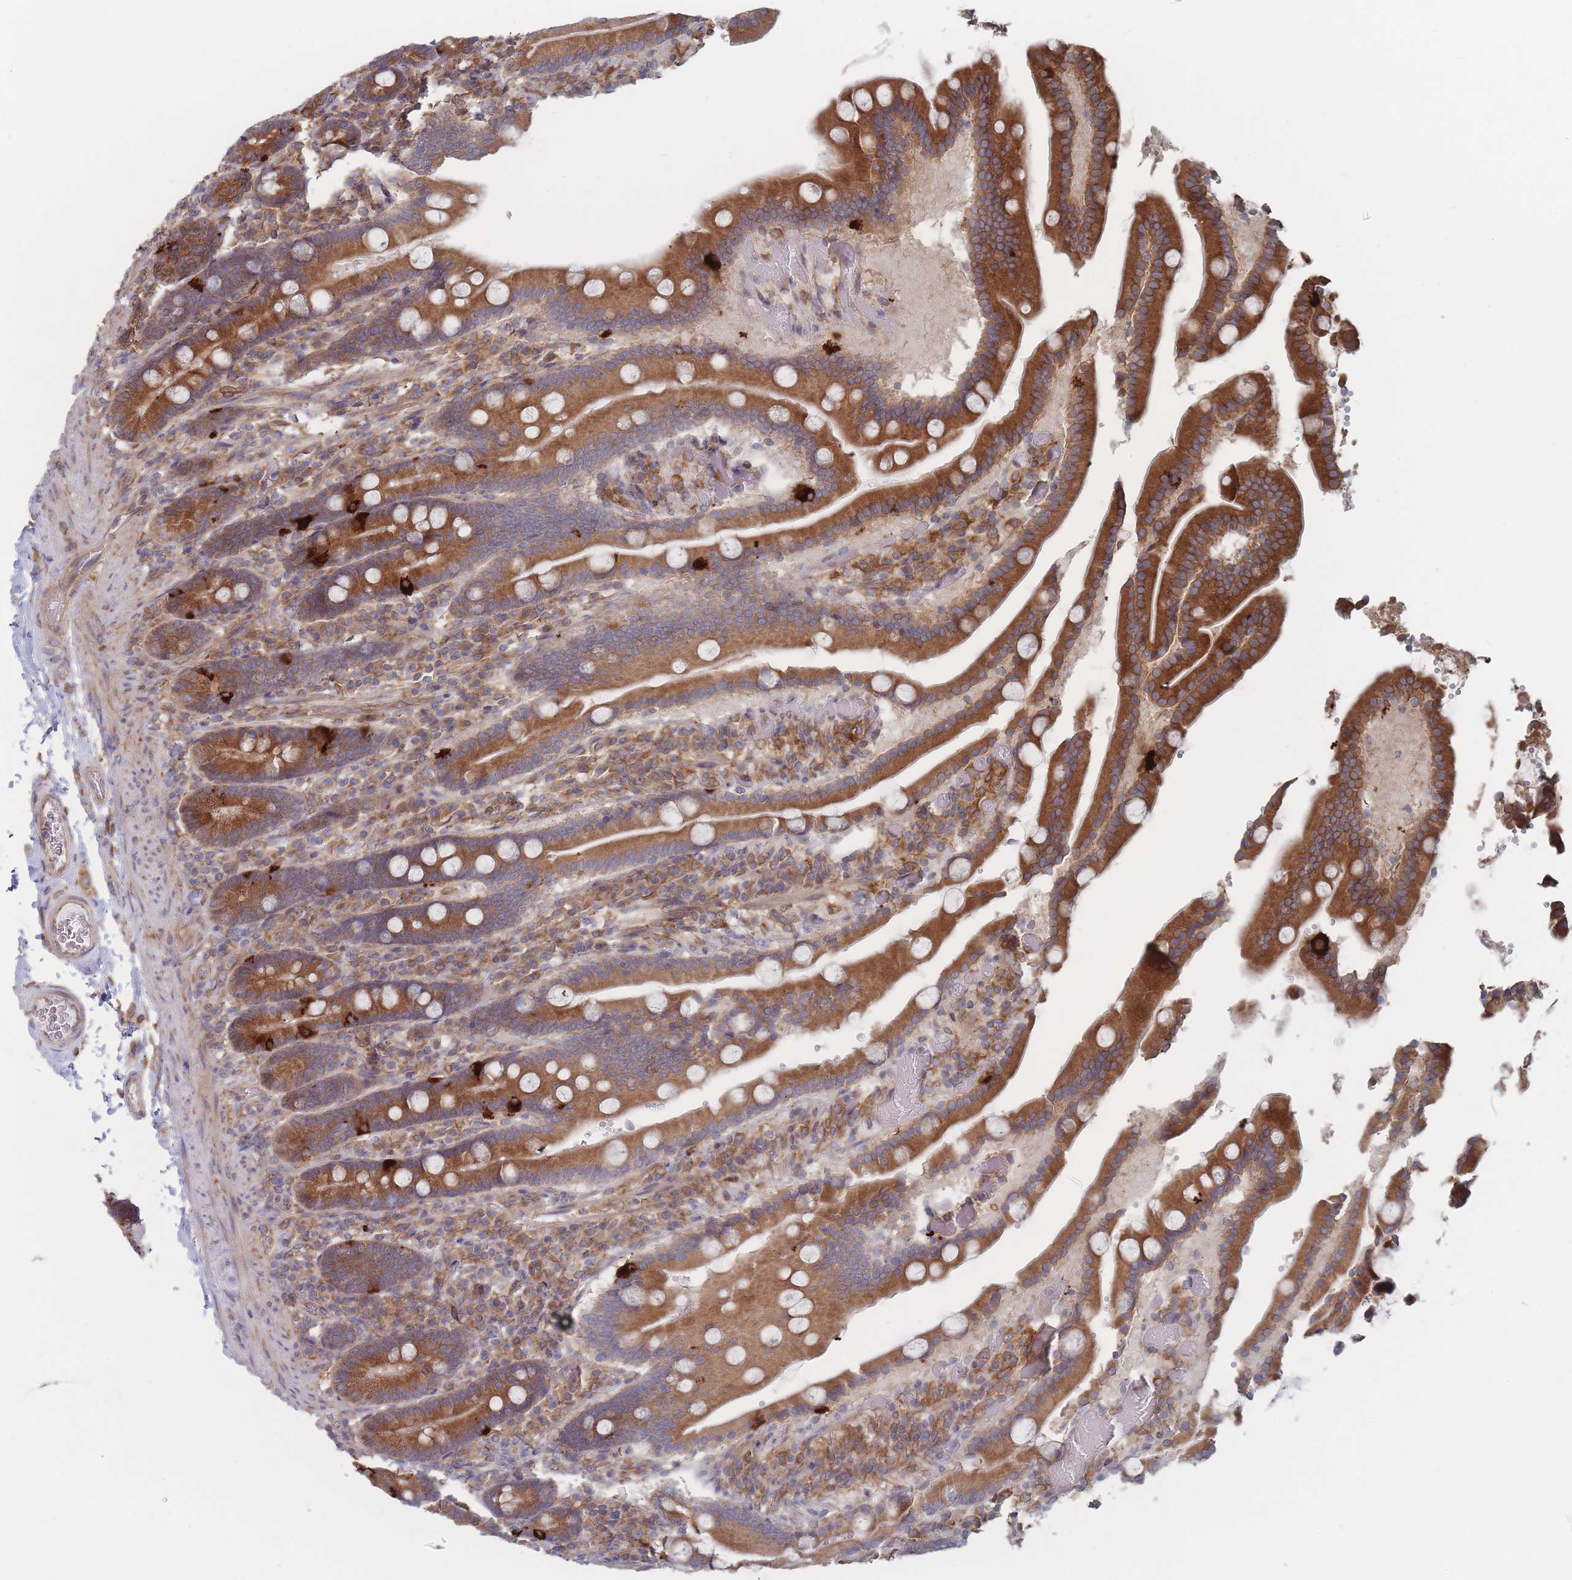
{"staining": {"intensity": "strong", "quantity": ">75%", "location": "cytoplasmic/membranous"}, "tissue": "duodenum", "cell_type": "Glandular cells", "image_type": "normal", "snomed": [{"axis": "morphology", "description": "Normal tissue, NOS"}, {"axis": "topography", "description": "Duodenum"}], "caption": "Protein expression by IHC displays strong cytoplasmic/membranous staining in approximately >75% of glandular cells in unremarkable duodenum.", "gene": "KDSR", "patient": {"sex": "female", "age": 62}}